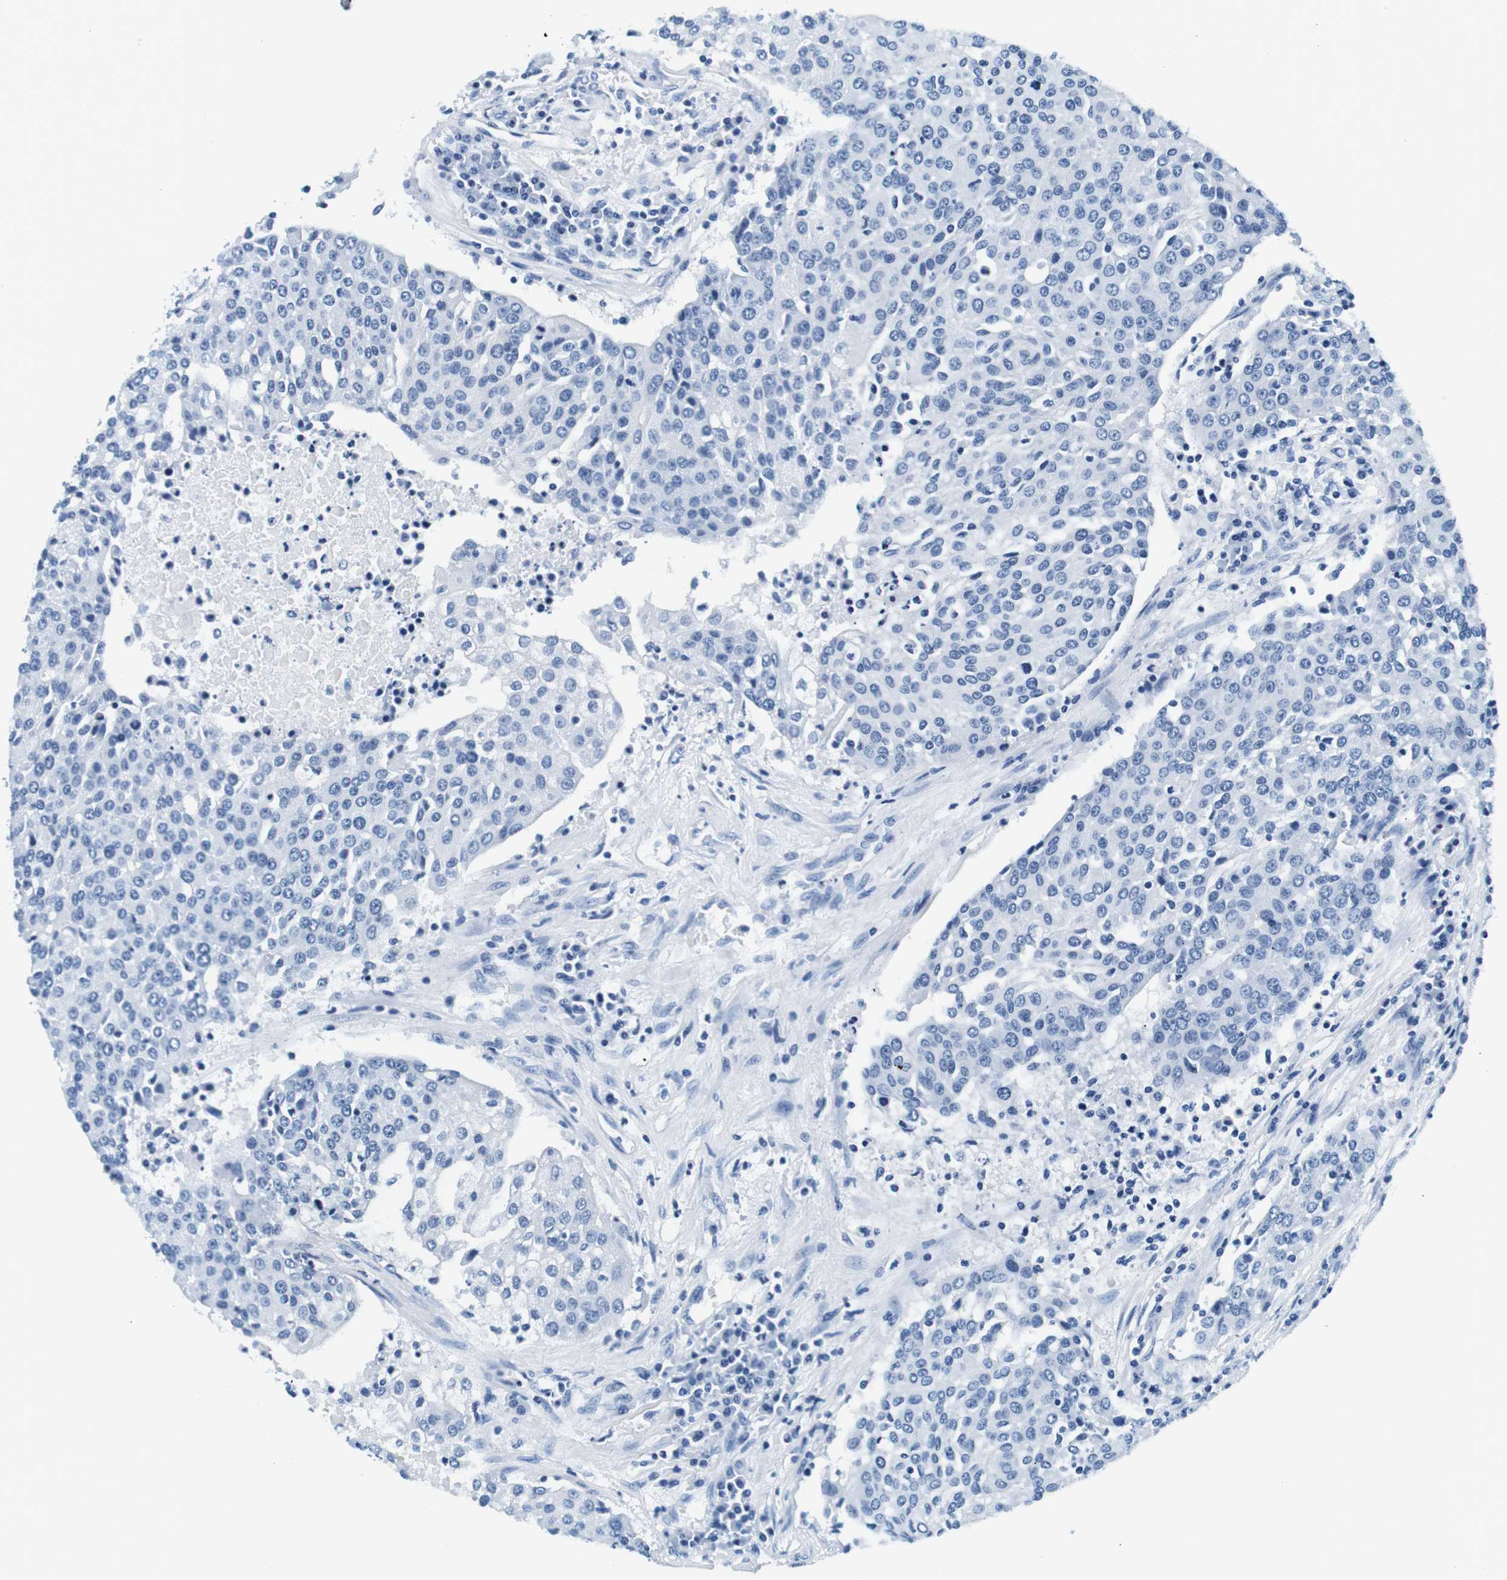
{"staining": {"intensity": "negative", "quantity": "none", "location": "none"}, "tissue": "urothelial cancer", "cell_type": "Tumor cells", "image_type": "cancer", "snomed": [{"axis": "morphology", "description": "Urothelial carcinoma, High grade"}, {"axis": "topography", "description": "Urinary bladder"}], "caption": "This is an immunohistochemistry photomicrograph of human urothelial cancer. There is no expression in tumor cells.", "gene": "ELANE", "patient": {"sex": "female", "age": 85}}